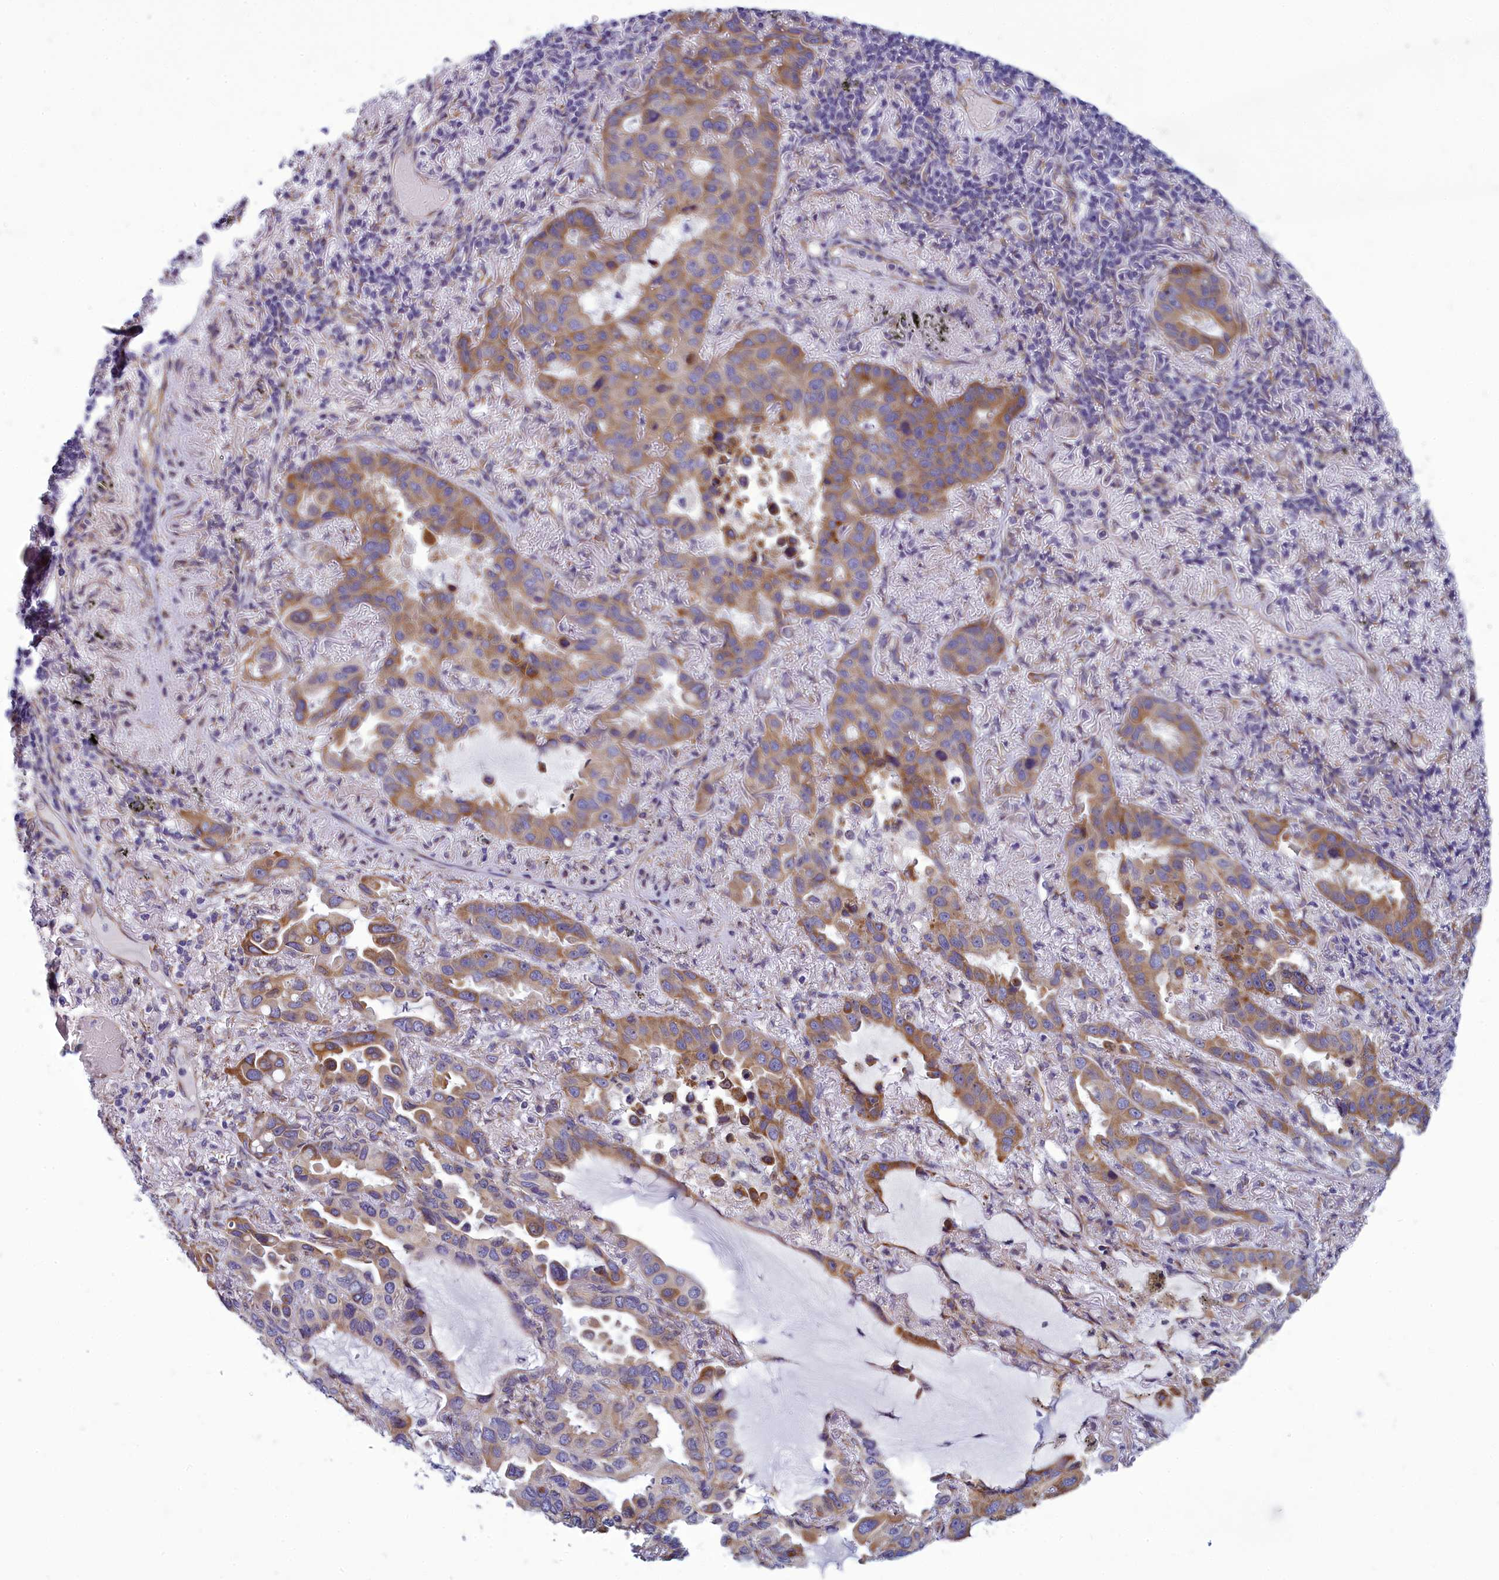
{"staining": {"intensity": "moderate", "quantity": ">75%", "location": "cytoplasmic/membranous"}, "tissue": "lung cancer", "cell_type": "Tumor cells", "image_type": "cancer", "snomed": [{"axis": "morphology", "description": "Adenocarcinoma, NOS"}, {"axis": "topography", "description": "Lung"}], "caption": "This micrograph demonstrates lung adenocarcinoma stained with immunohistochemistry (IHC) to label a protein in brown. The cytoplasmic/membranous of tumor cells show moderate positivity for the protein. Nuclei are counter-stained blue.", "gene": "CENATAC", "patient": {"sex": "male", "age": 64}}